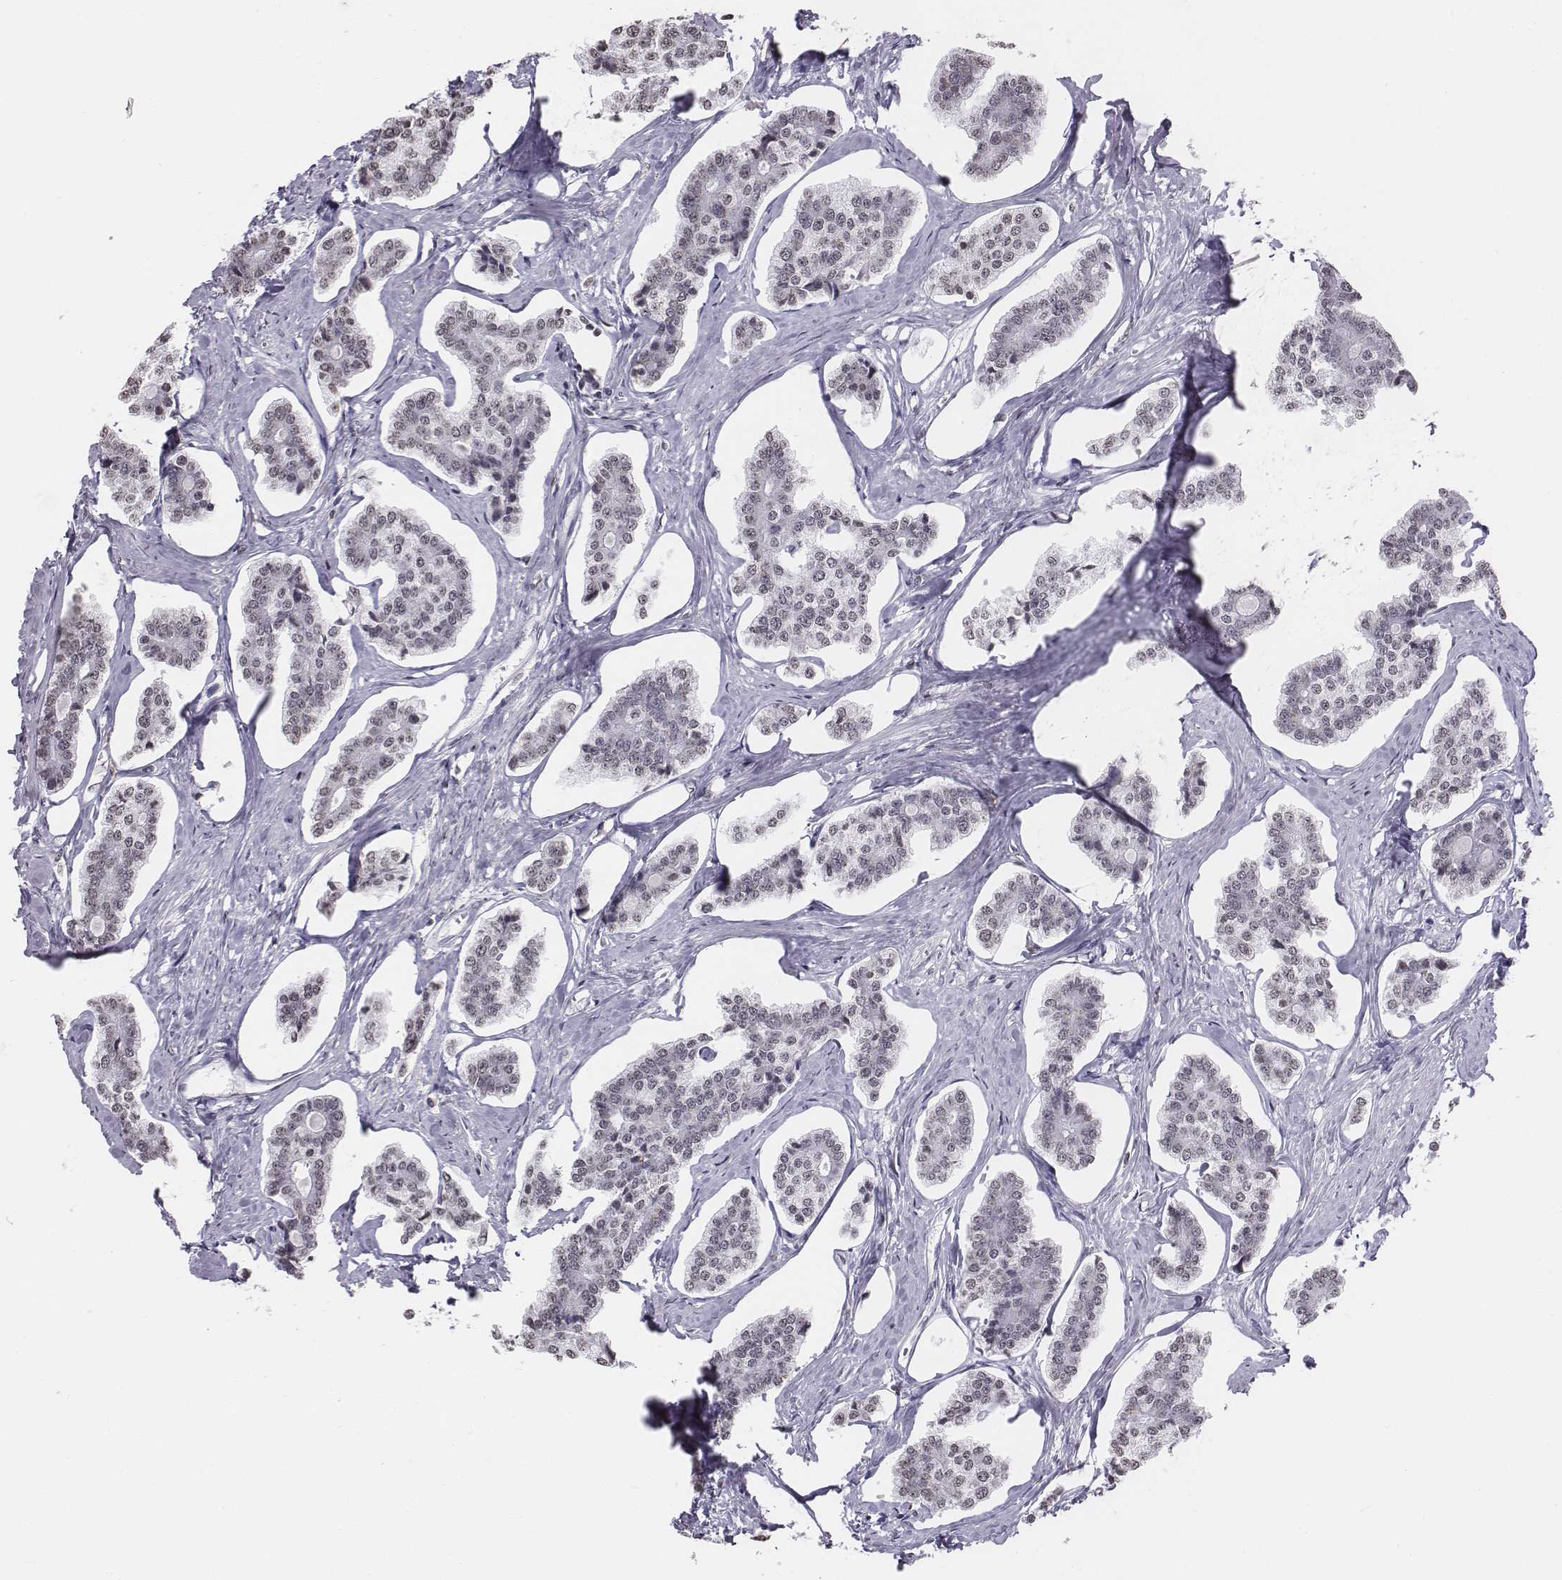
{"staining": {"intensity": "negative", "quantity": "none", "location": "none"}, "tissue": "carcinoid", "cell_type": "Tumor cells", "image_type": "cancer", "snomed": [{"axis": "morphology", "description": "Carcinoid, malignant, NOS"}, {"axis": "topography", "description": "Small intestine"}], "caption": "An immunohistochemistry (IHC) image of carcinoid (malignant) is shown. There is no staining in tumor cells of carcinoid (malignant).", "gene": "BARHL1", "patient": {"sex": "female", "age": 65}}